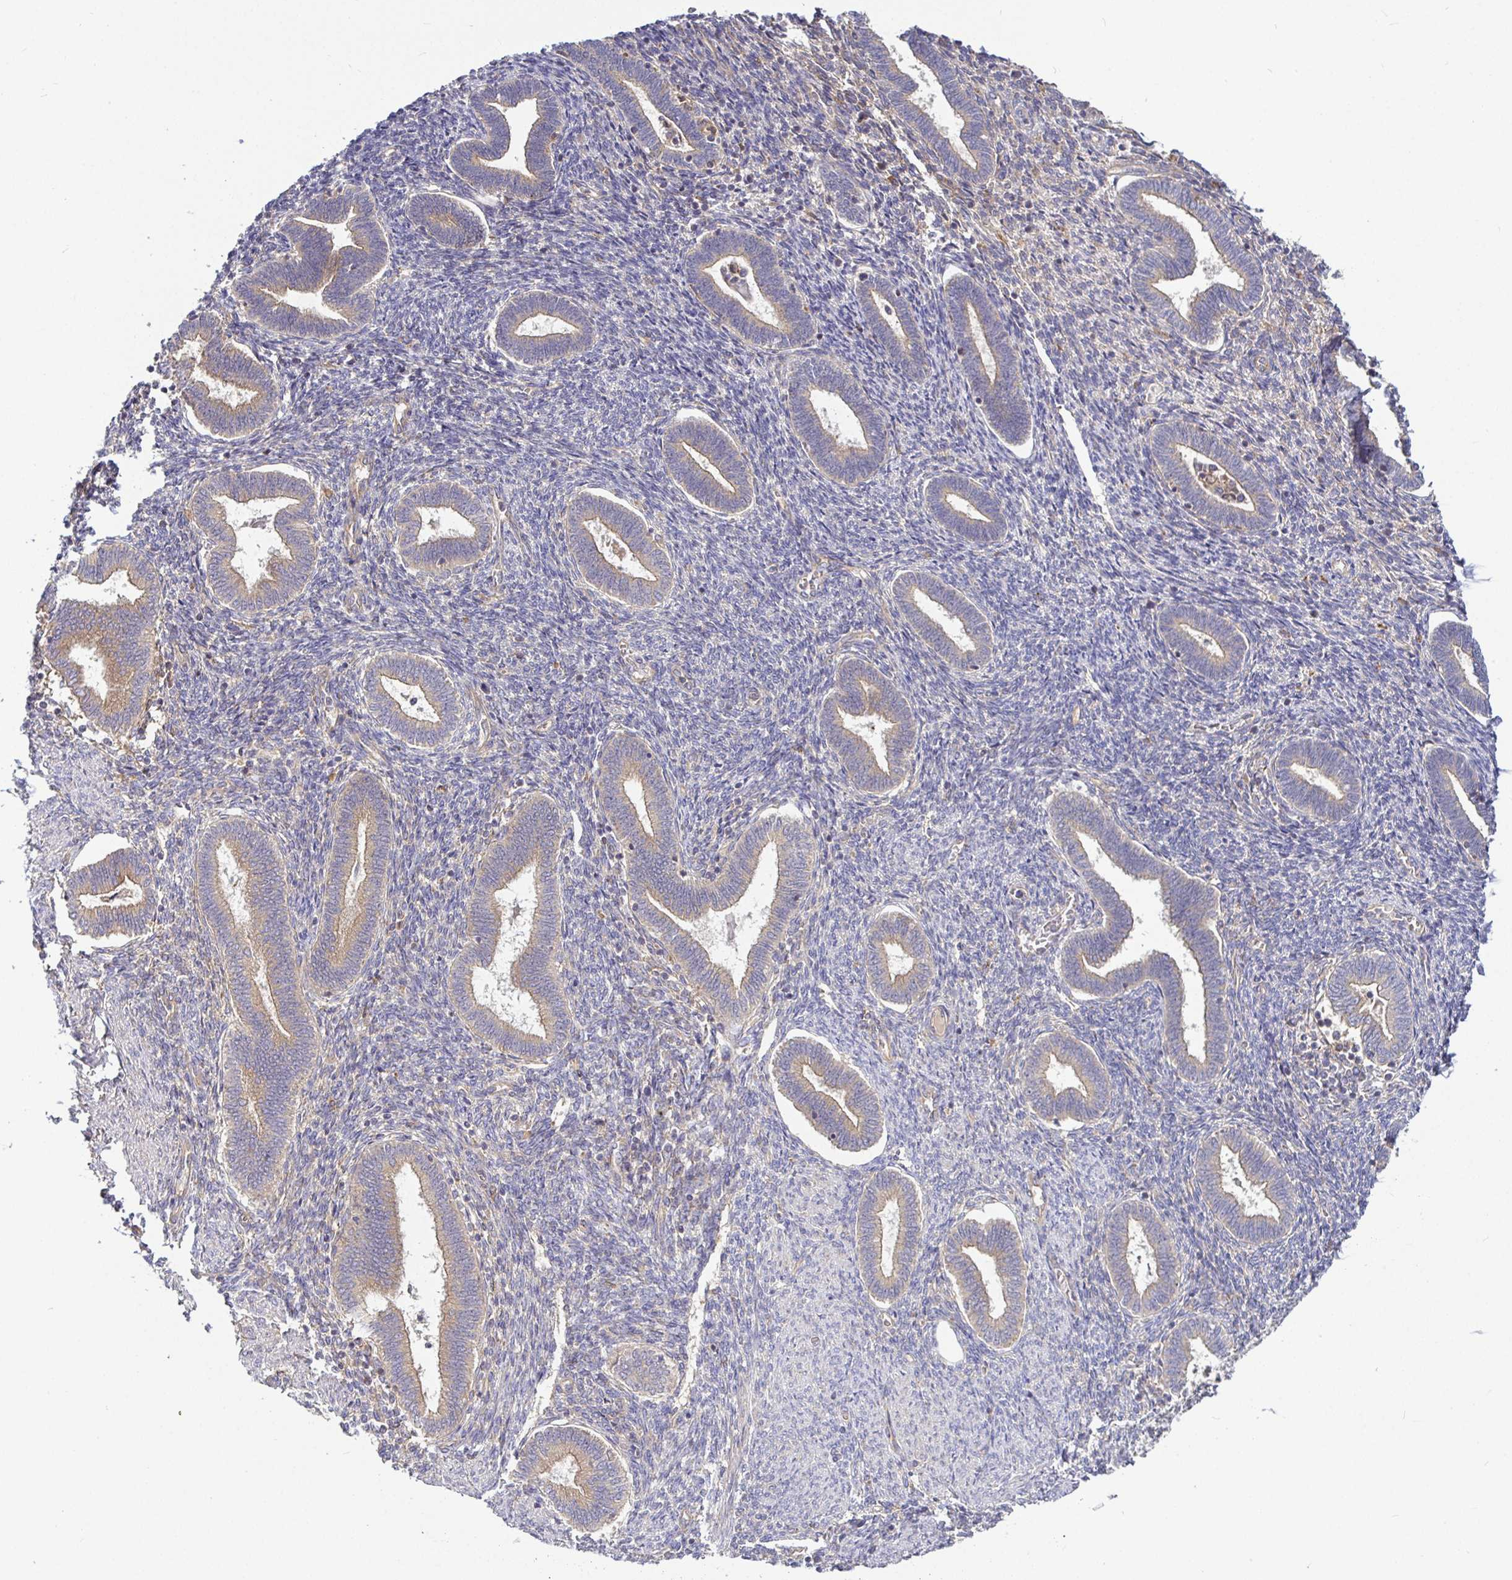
{"staining": {"intensity": "weak", "quantity": "<25%", "location": "cytoplasmic/membranous"}, "tissue": "endometrium", "cell_type": "Cells in endometrial stroma", "image_type": "normal", "snomed": [{"axis": "morphology", "description": "Normal tissue, NOS"}, {"axis": "topography", "description": "Endometrium"}], "caption": "DAB immunohistochemical staining of normal human endometrium shows no significant staining in cells in endometrial stroma.", "gene": "SNX8", "patient": {"sex": "female", "age": 42}}